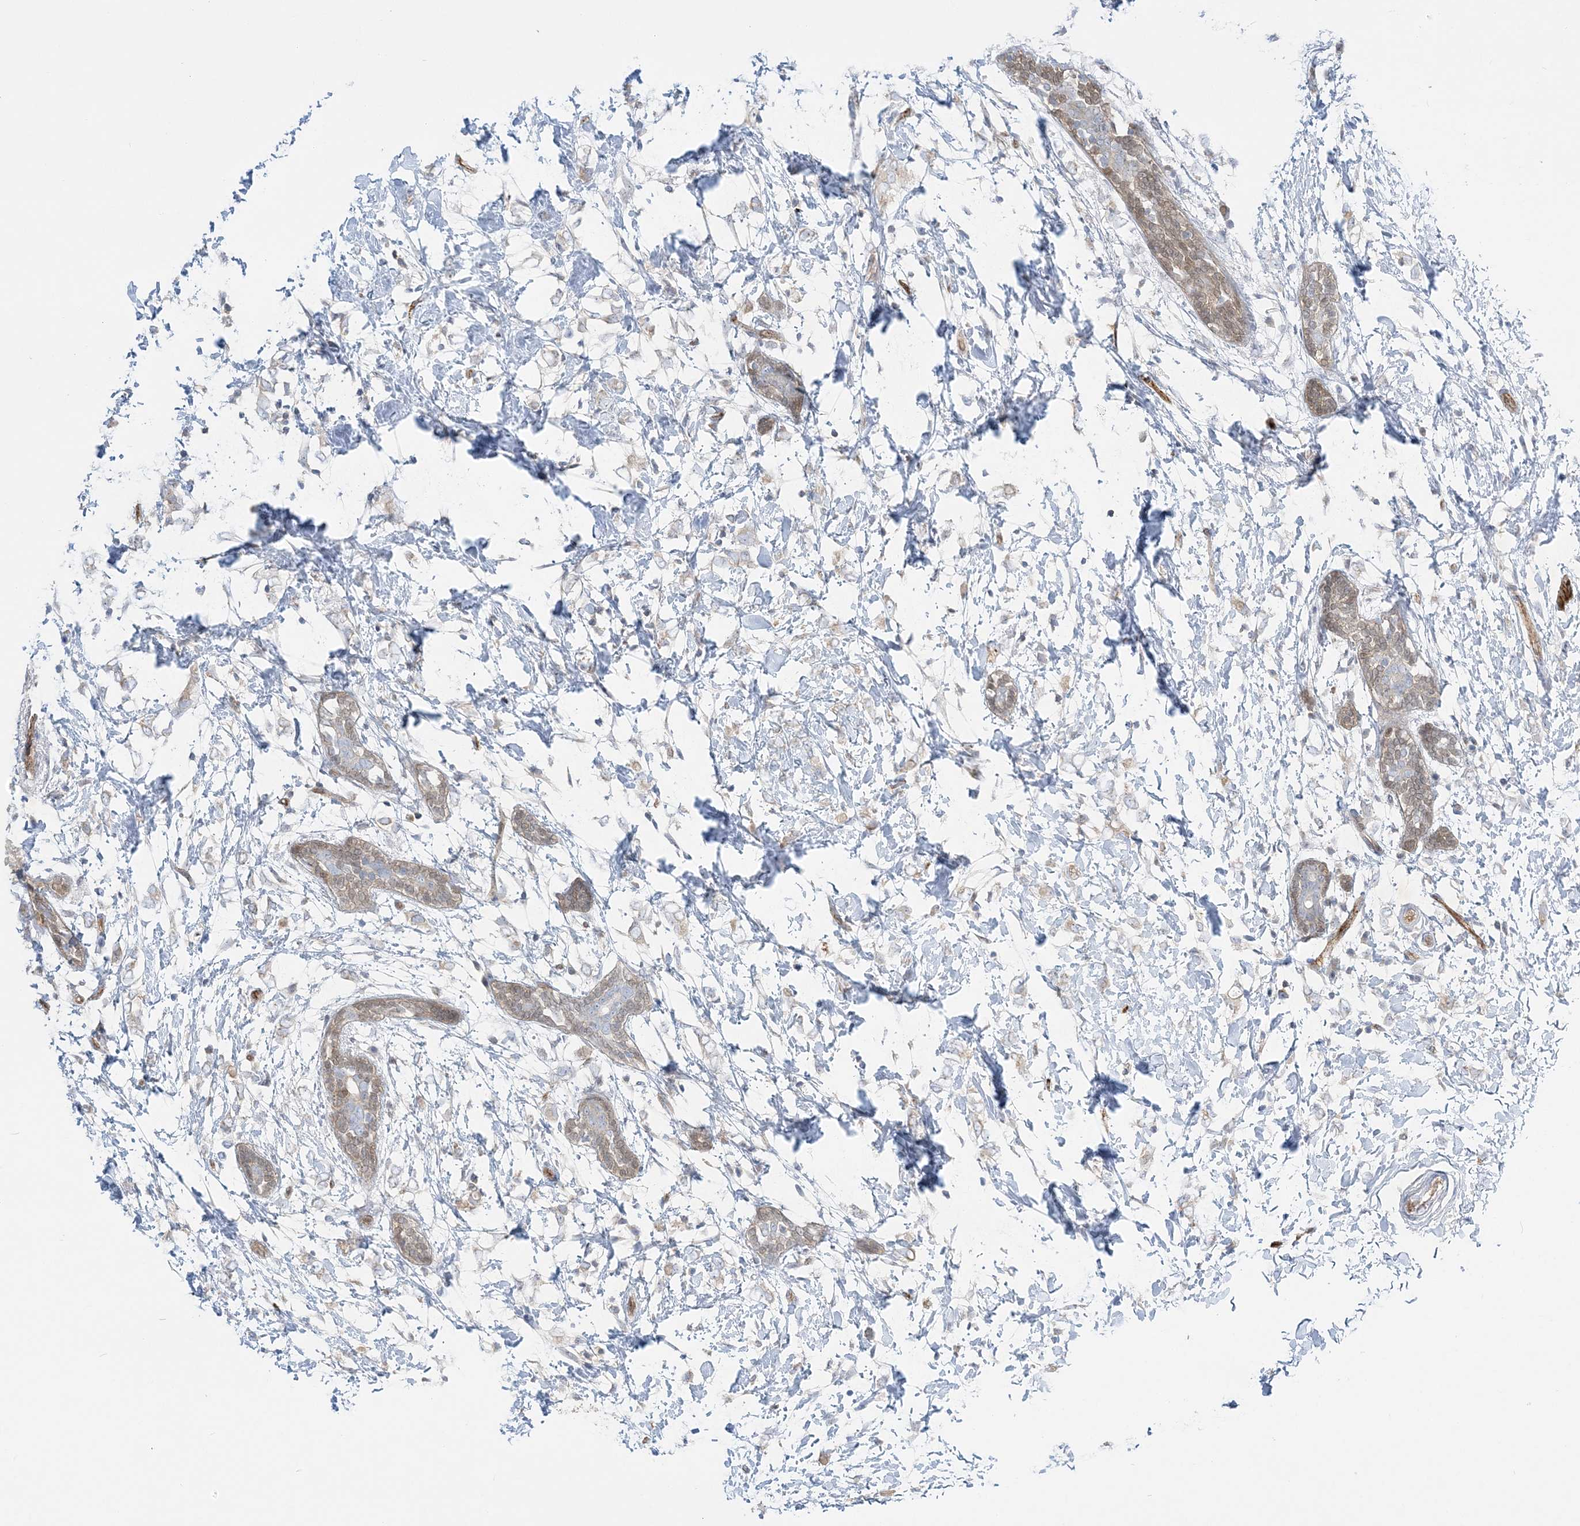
{"staining": {"intensity": "weak", "quantity": "<25%", "location": "cytoplasmic/membranous"}, "tissue": "breast cancer", "cell_type": "Tumor cells", "image_type": "cancer", "snomed": [{"axis": "morphology", "description": "Normal tissue, NOS"}, {"axis": "morphology", "description": "Lobular carcinoma"}, {"axis": "topography", "description": "Breast"}], "caption": "Immunohistochemistry (IHC) image of lobular carcinoma (breast) stained for a protein (brown), which exhibits no expression in tumor cells. (Immunohistochemistry, brightfield microscopy, high magnification).", "gene": "INPP1", "patient": {"sex": "female", "age": 47}}